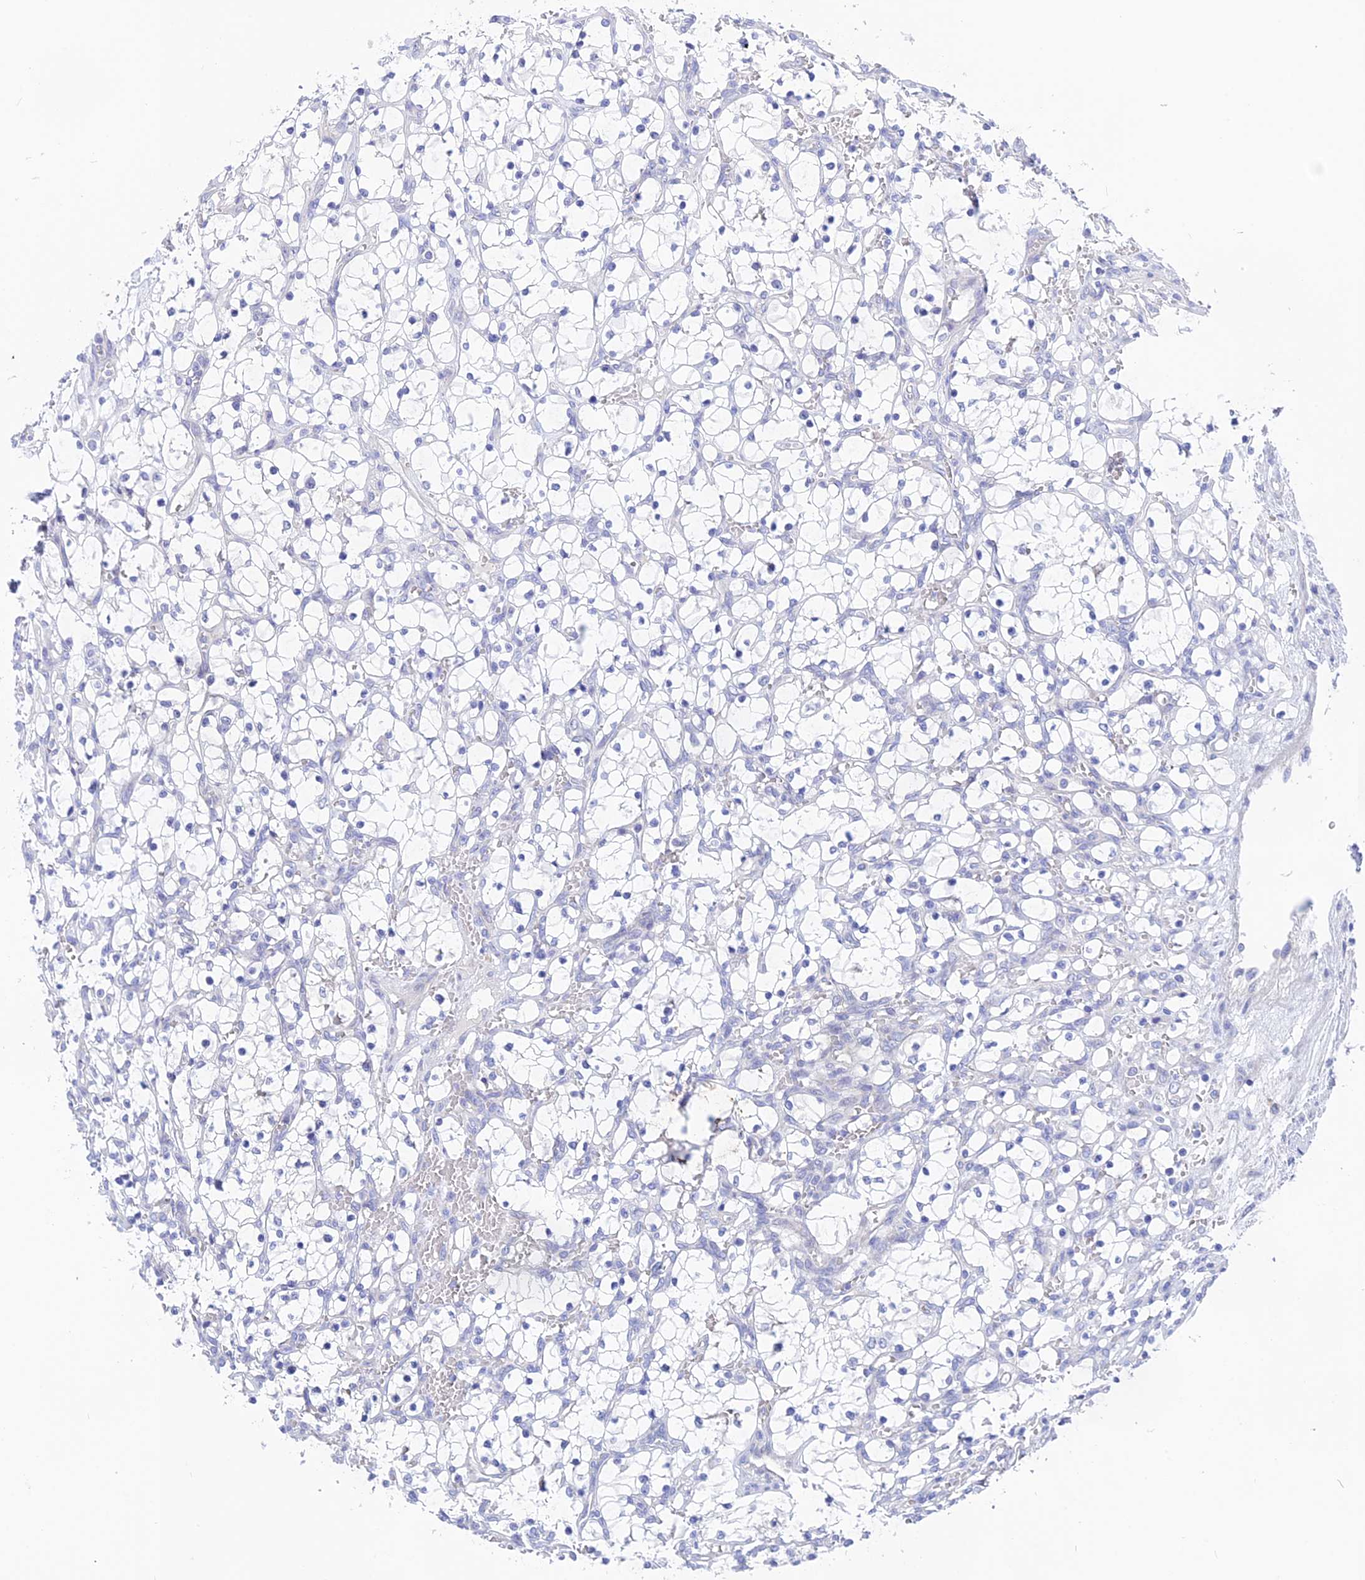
{"staining": {"intensity": "negative", "quantity": "none", "location": "none"}, "tissue": "renal cancer", "cell_type": "Tumor cells", "image_type": "cancer", "snomed": [{"axis": "morphology", "description": "Adenocarcinoma, NOS"}, {"axis": "topography", "description": "Kidney"}], "caption": "Protein analysis of adenocarcinoma (renal) shows no significant staining in tumor cells.", "gene": "TENT4B", "patient": {"sex": "female", "age": 69}}